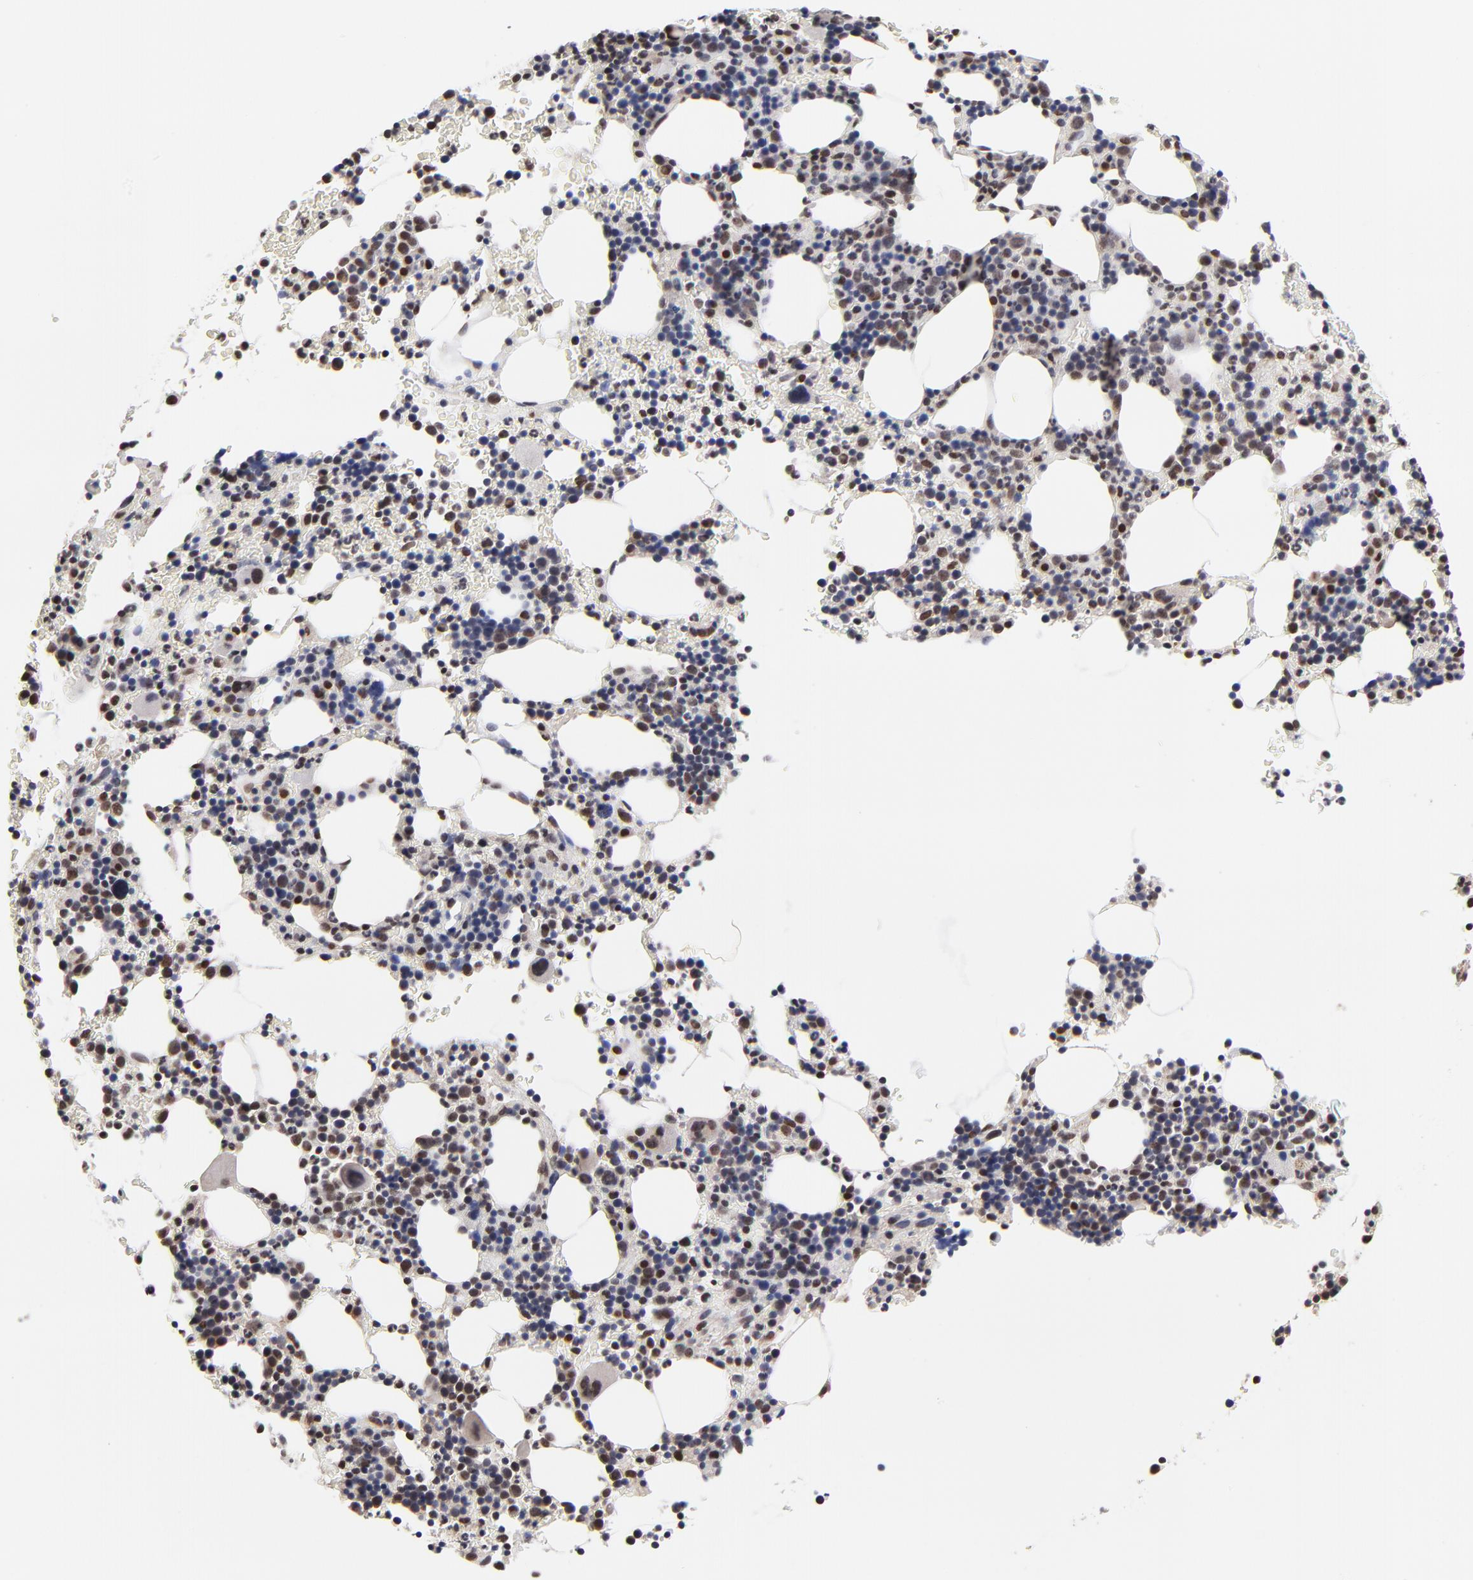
{"staining": {"intensity": "strong", "quantity": "25%-75%", "location": "nuclear"}, "tissue": "bone marrow", "cell_type": "Hematopoietic cells", "image_type": "normal", "snomed": [{"axis": "morphology", "description": "Normal tissue, NOS"}, {"axis": "topography", "description": "Bone marrow"}], "caption": "Immunohistochemical staining of benign human bone marrow displays high levels of strong nuclear positivity in approximately 25%-75% of hematopoietic cells. (Brightfield microscopy of DAB IHC at high magnification).", "gene": "DSN1", "patient": {"sex": "female", "age": 78}}